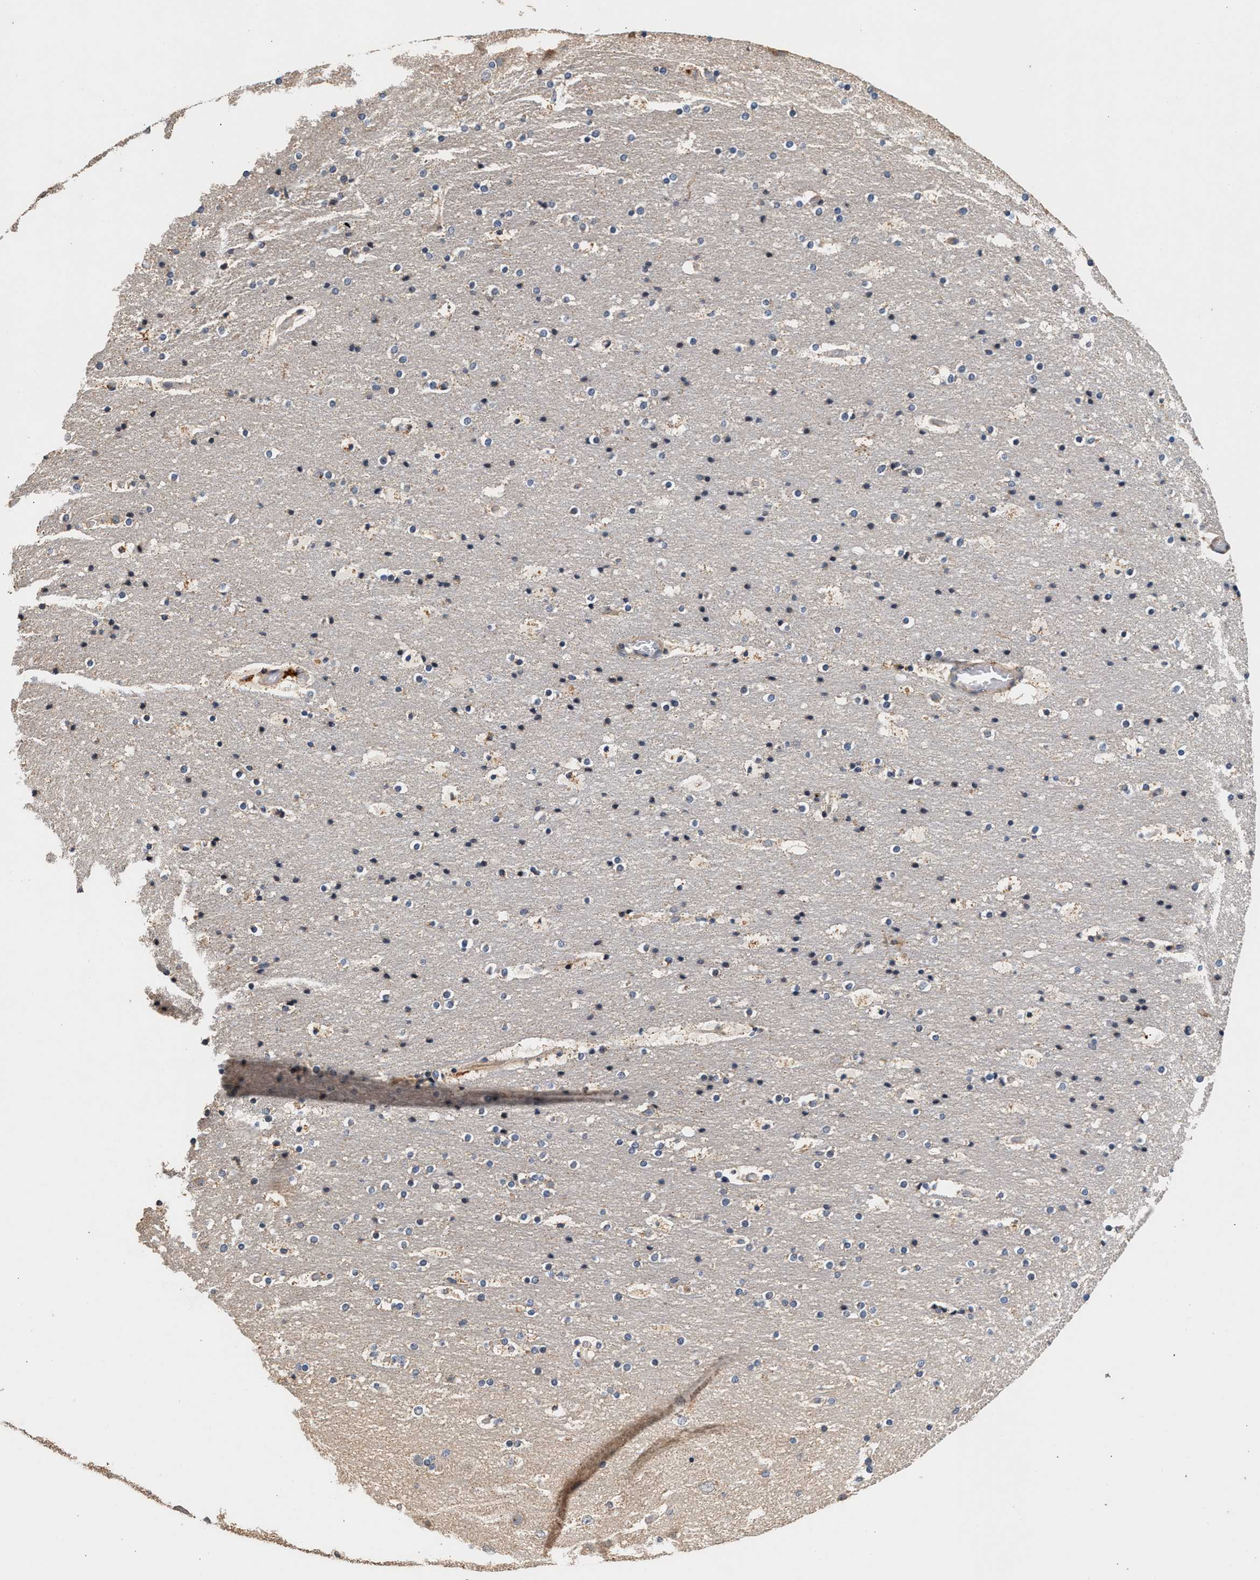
{"staining": {"intensity": "negative", "quantity": "none", "location": "none"}, "tissue": "cerebral cortex", "cell_type": "Endothelial cells", "image_type": "normal", "snomed": [{"axis": "morphology", "description": "Normal tissue, NOS"}, {"axis": "topography", "description": "Cerebral cortex"}], "caption": "Endothelial cells show no significant protein staining in normal cerebral cortex. (DAB IHC visualized using brightfield microscopy, high magnification).", "gene": "PTGR3", "patient": {"sex": "male", "age": 57}}